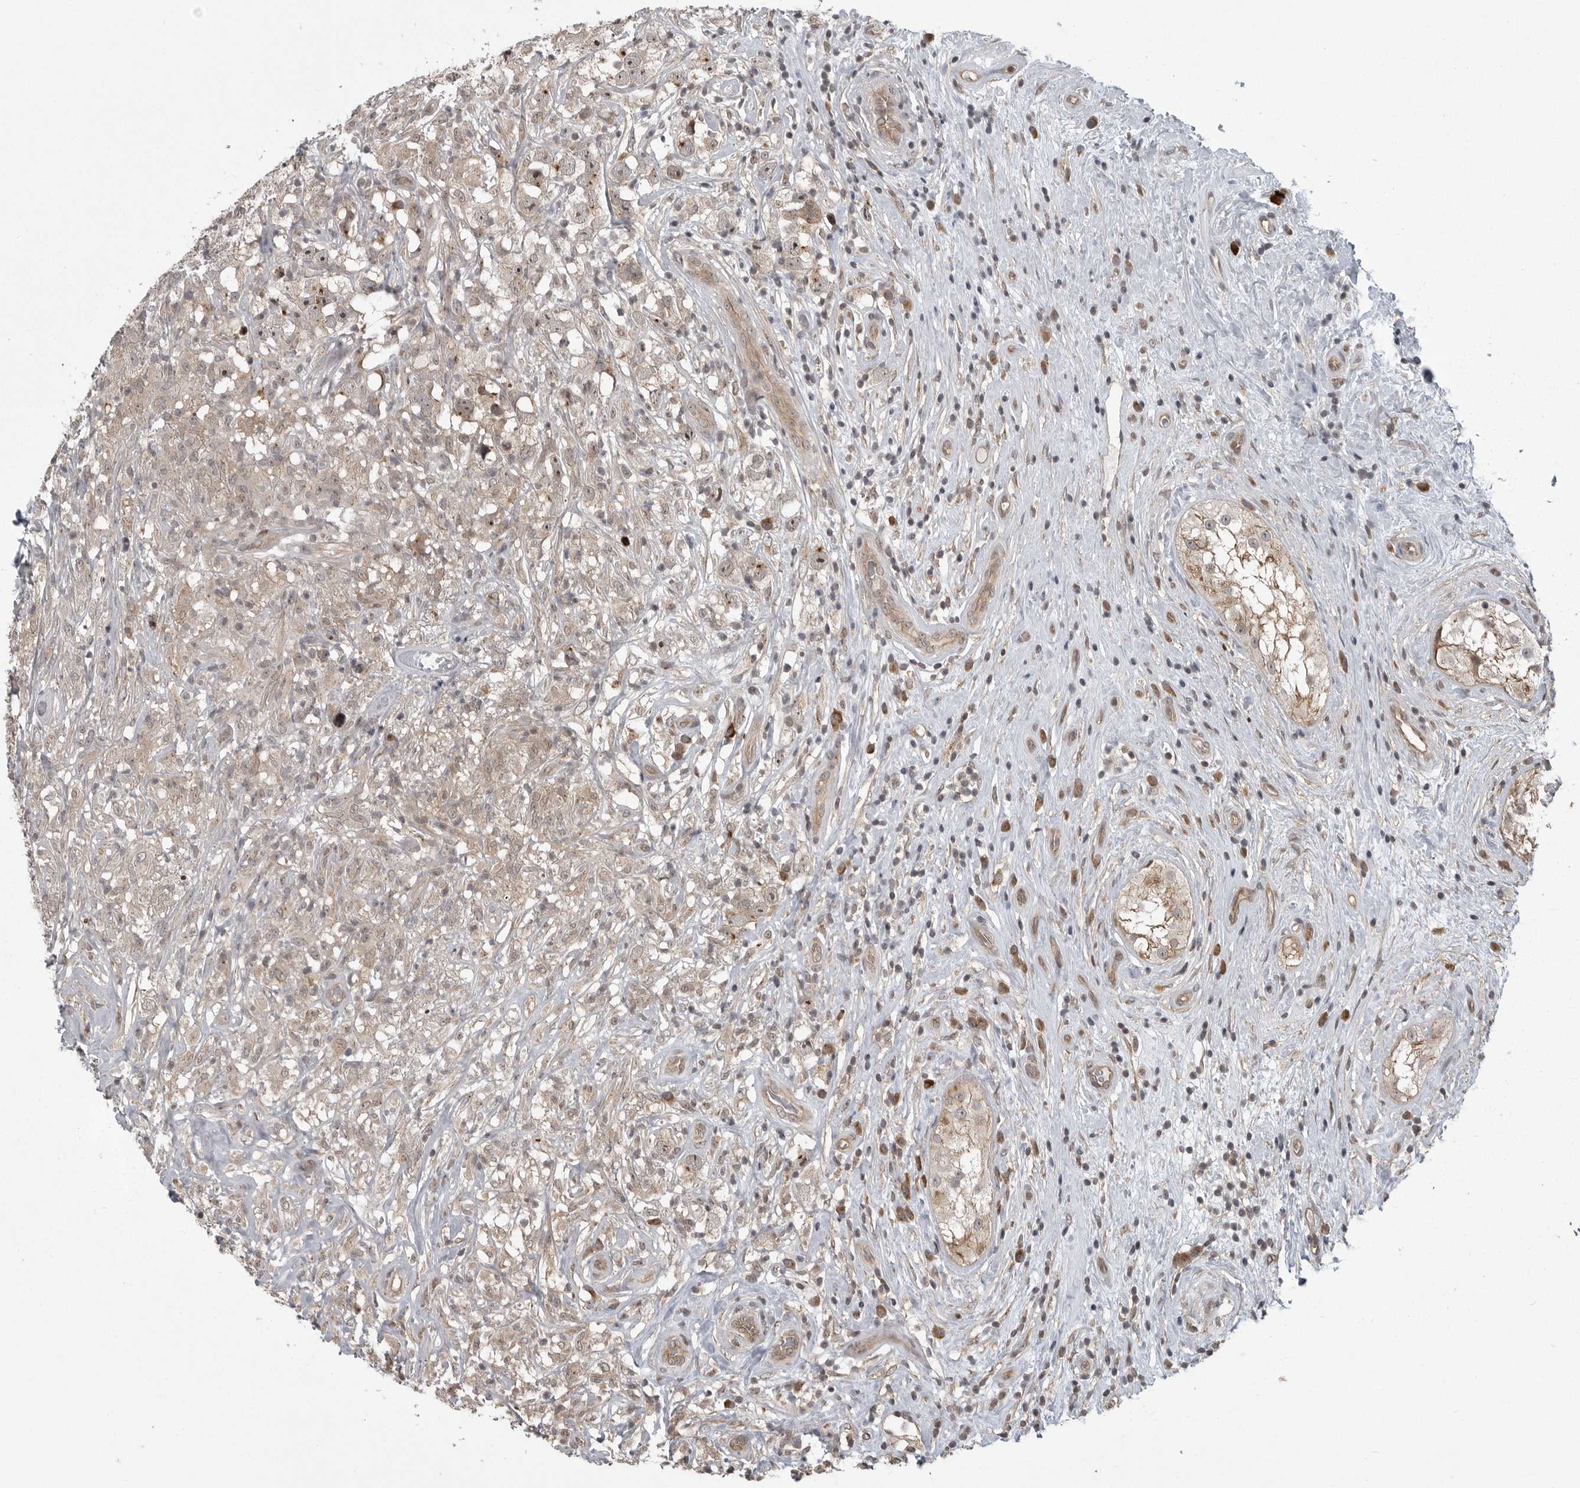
{"staining": {"intensity": "weak", "quantity": ">75%", "location": "cytoplasmic/membranous"}, "tissue": "testis cancer", "cell_type": "Tumor cells", "image_type": "cancer", "snomed": [{"axis": "morphology", "description": "Seminoma, NOS"}, {"axis": "topography", "description": "Testis"}], "caption": "The image reveals immunohistochemical staining of seminoma (testis). There is weak cytoplasmic/membranous staining is identified in approximately >75% of tumor cells.", "gene": "DNAJC8", "patient": {"sex": "male", "age": 49}}